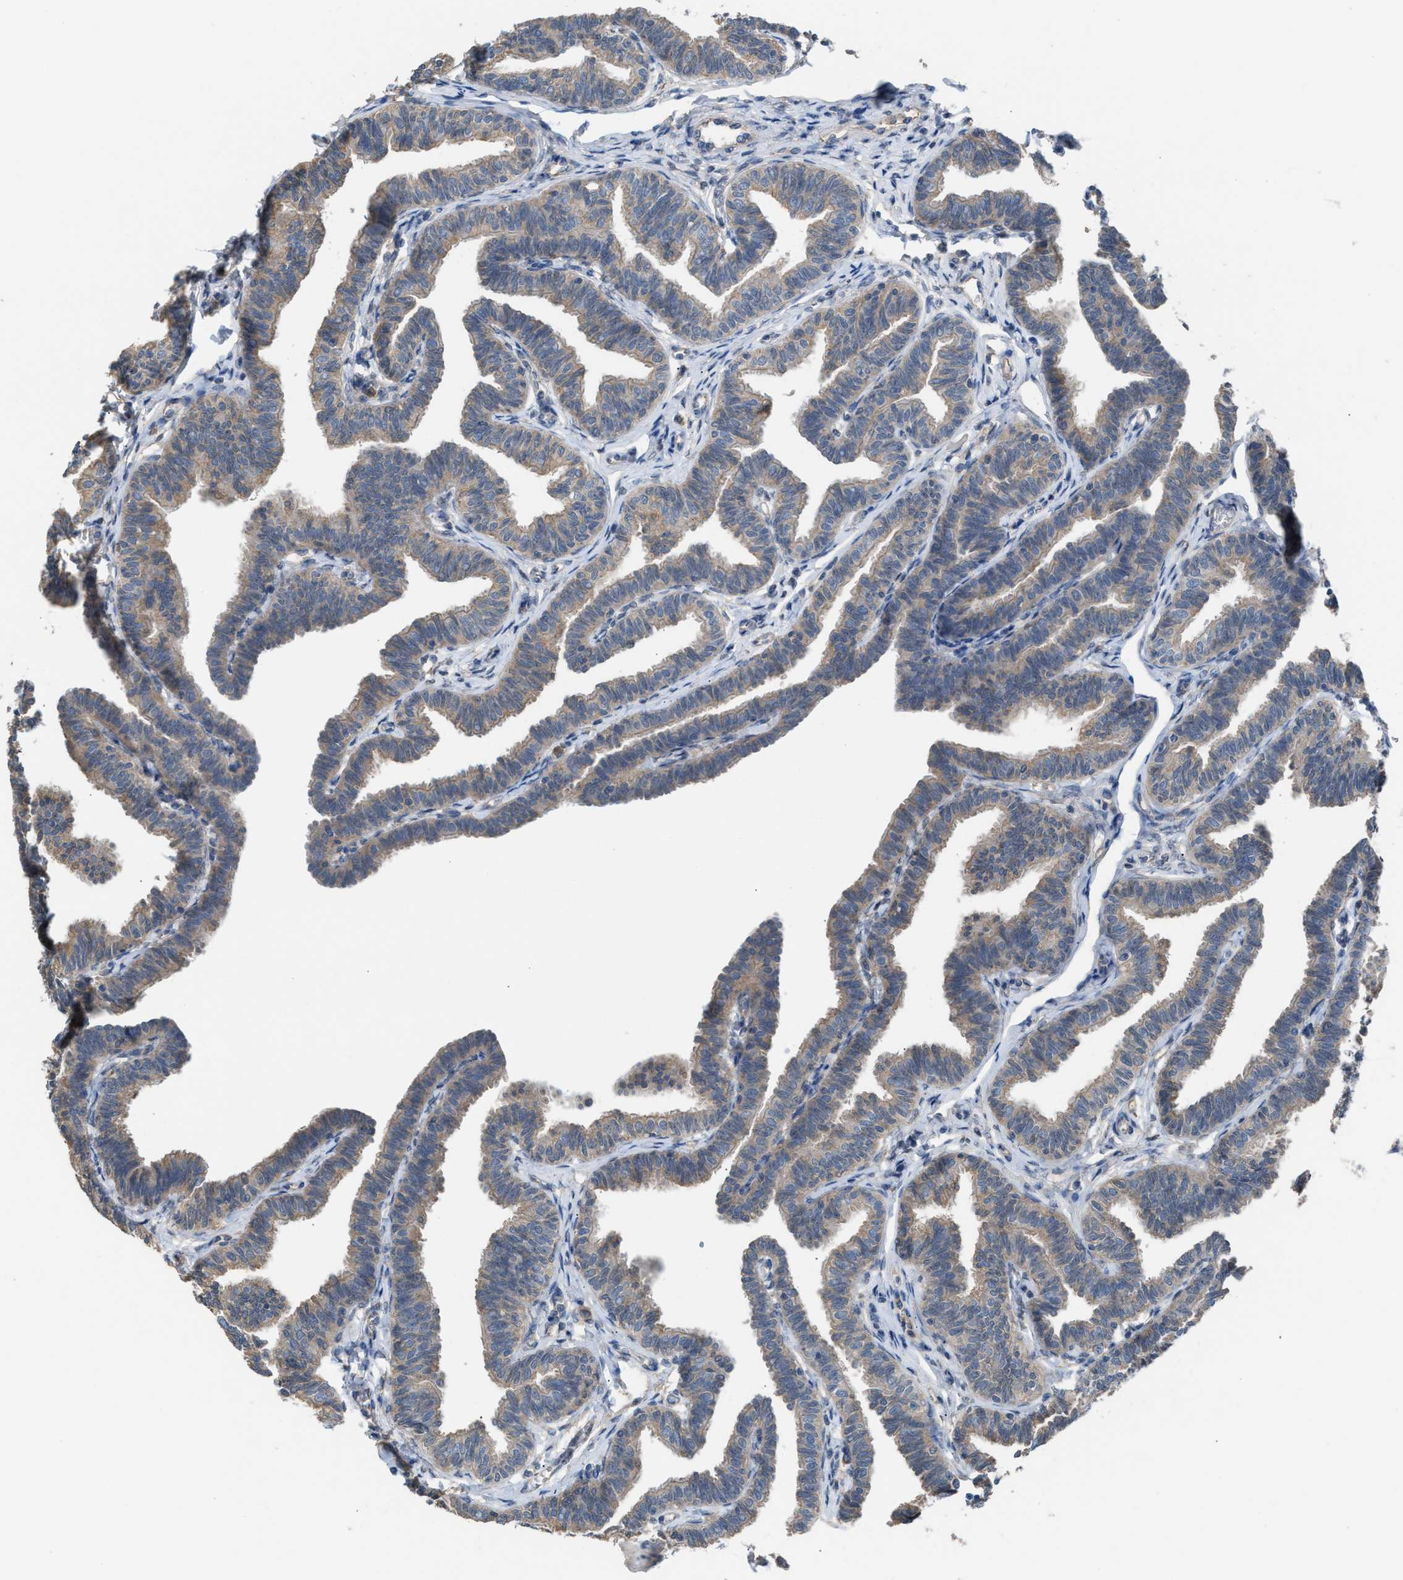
{"staining": {"intensity": "weak", "quantity": ">75%", "location": "cytoplasmic/membranous"}, "tissue": "fallopian tube", "cell_type": "Glandular cells", "image_type": "normal", "snomed": [{"axis": "morphology", "description": "Normal tissue, NOS"}, {"axis": "topography", "description": "Fallopian tube"}, {"axis": "topography", "description": "Ovary"}], "caption": "The histopathology image exhibits immunohistochemical staining of normal fallopian tube. There is weak cytoplasmic/membranous positivity is present in approximately >75% of glandular cells.", "gene": "NQO2", "patient": {"sex": "female", "age": 23}}